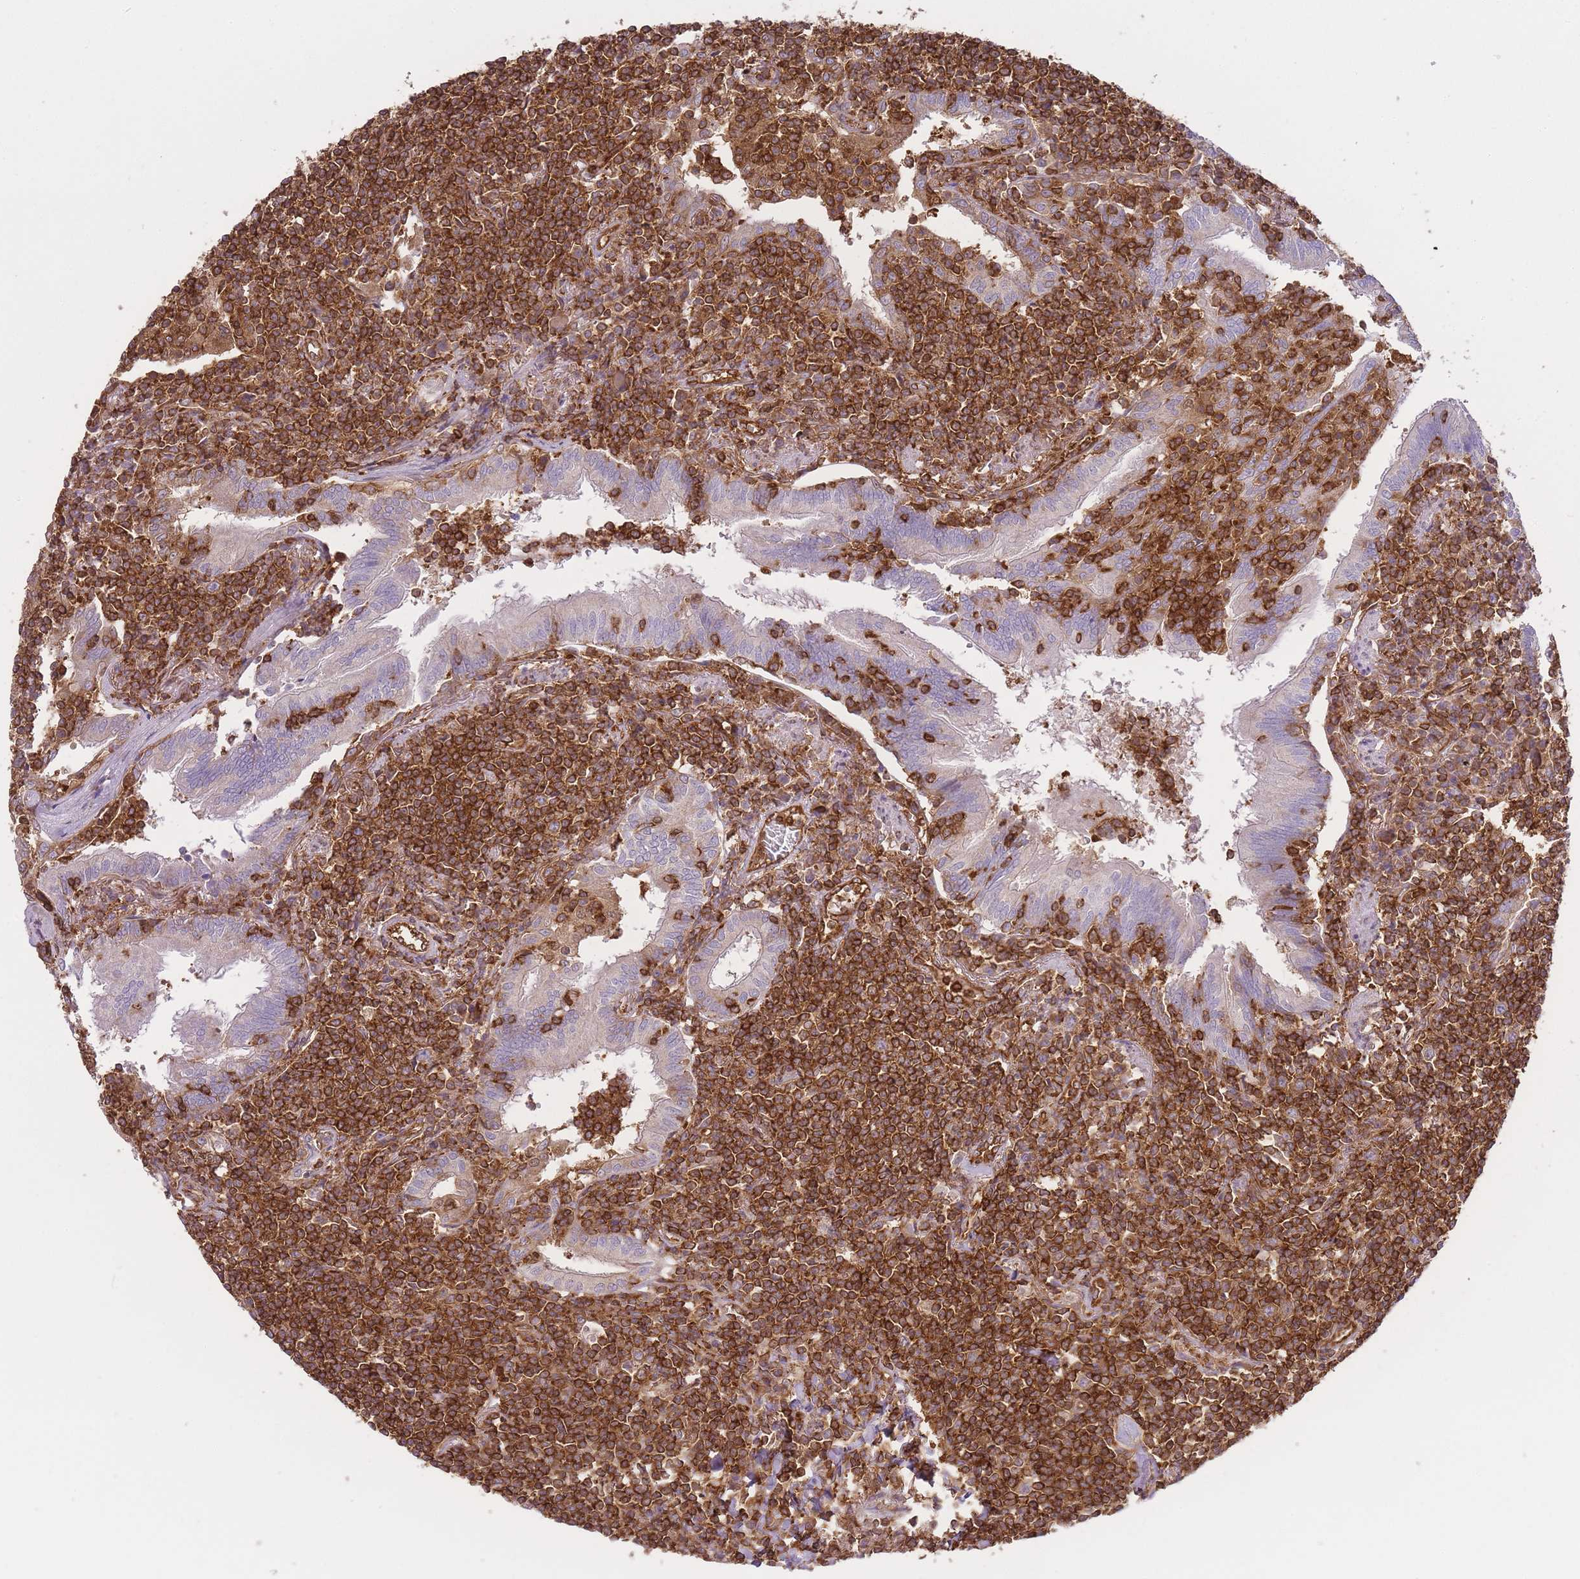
{"staining": {"intensity": "strong", "quantity": ">75%", "location": "cytoplasmic/membranous"}, "tissue": "lymphoma", "cell_type": "Tumor cells", "image_type": "cancer", "snomed": [{"axis": "morphology", "description": "Malignant lymphoma, non-Hodgkin's type, Low grade"}, {"axis": "topography", "description": "Lung"}], "caption": "About >75% of tumor cells in lymphoma exhibit strong cytoplasmic/membranous protein expression as visualized by brown immunohistochemical staining.", "gene": "MSN", "patient": {"sex": "female", "age": 71}}